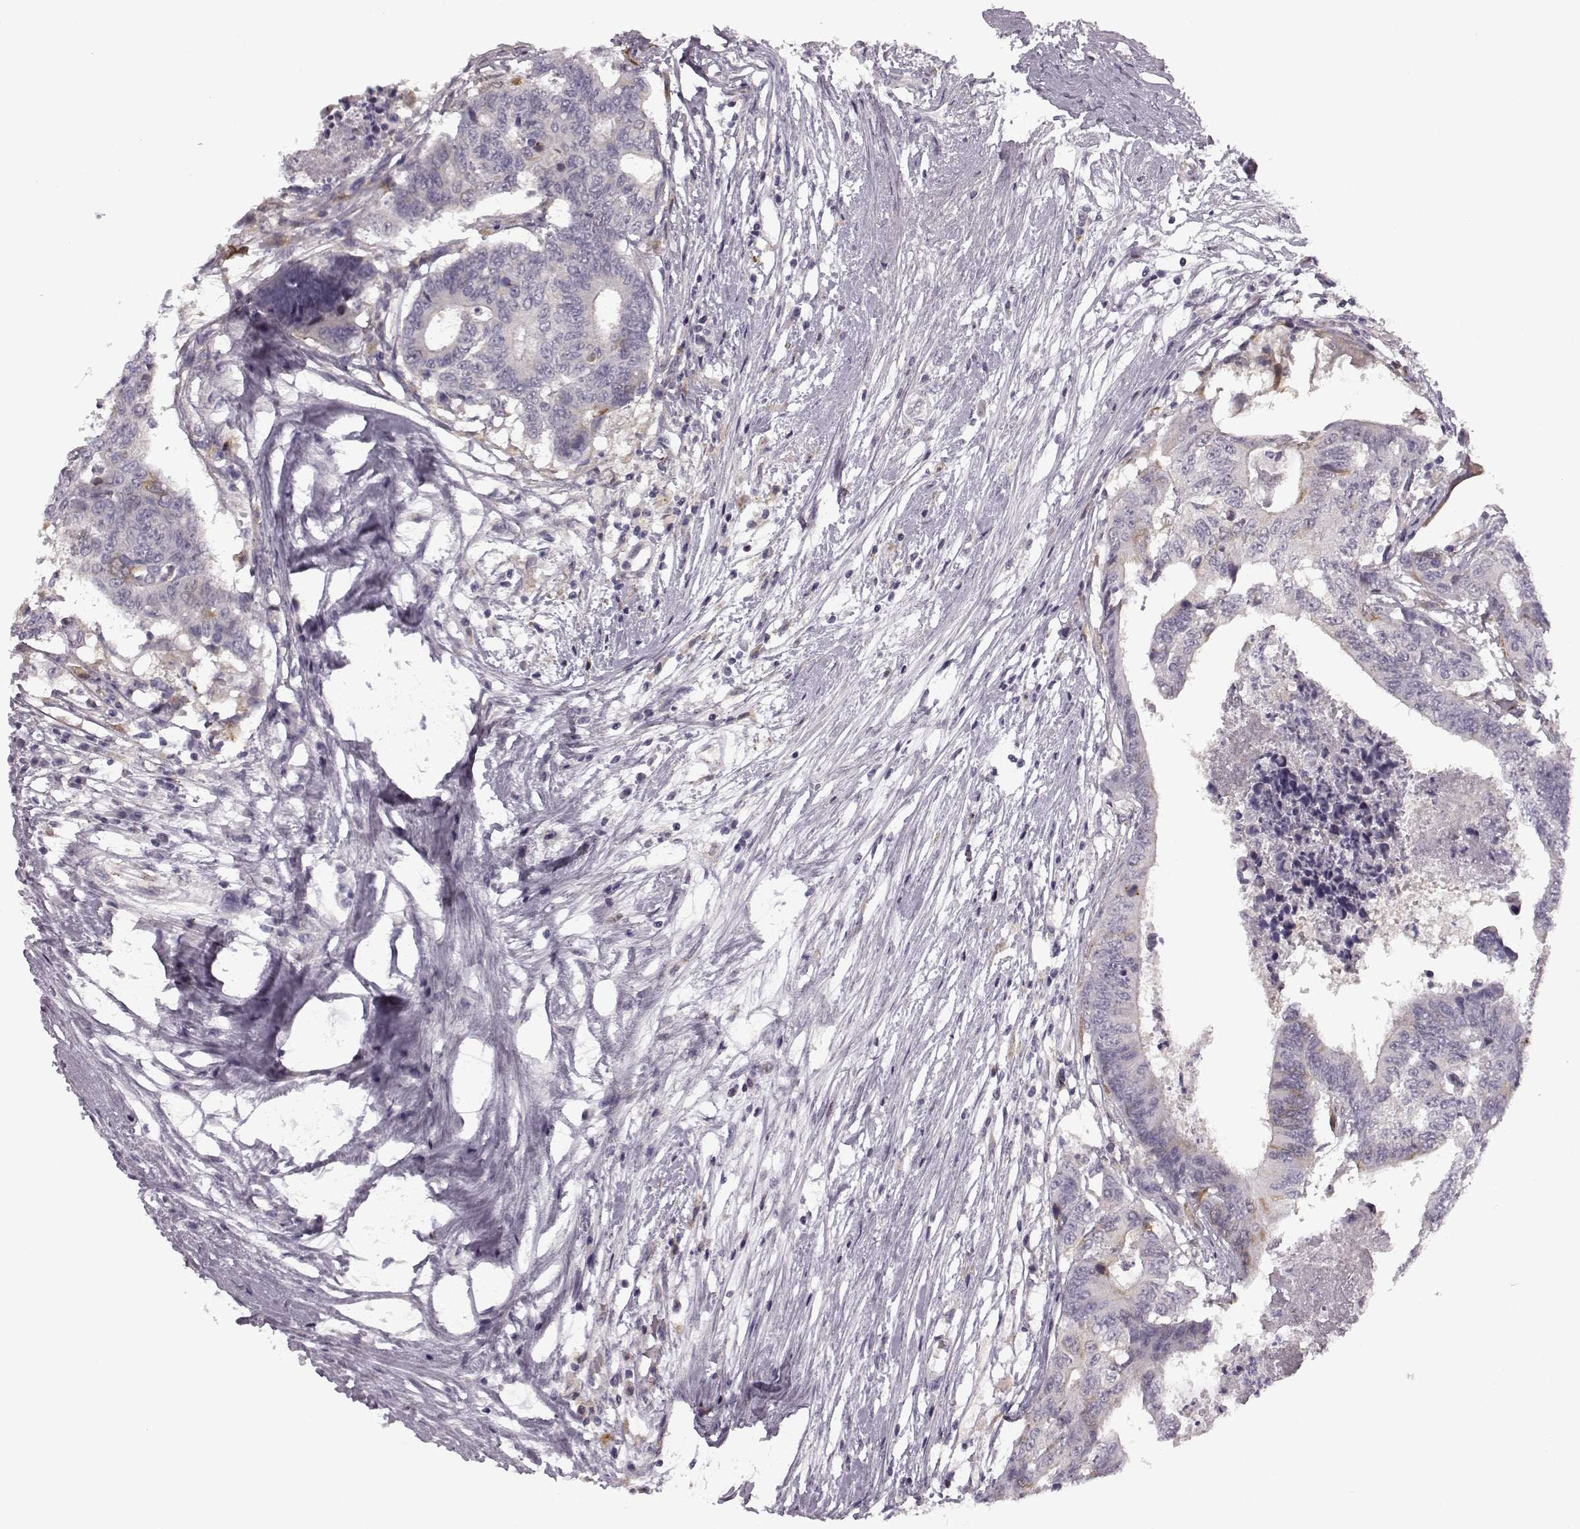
{"staining": {"intensity": "weak", "quantity": "<25%", "location": "cytoplasmic/membranous"}, "tissue": "colorectal cancer", "cell_type": "Tumor cells", "image_type": "cancer", "snomed": [{"axis": "morphology", "description": "Adenocarcinoma, NOS"}, {"axis": "topography", "description": "Colon"}], "caption": "The image reveals no staining of tumor cells in adenocarcinoma (colorectal). (DAB (3,3'-diaminobenzidine) immunohistochemistry (IHC), high magnification).", "gene": "HMMR", "patient": {"sex": "female", "age": 48}}